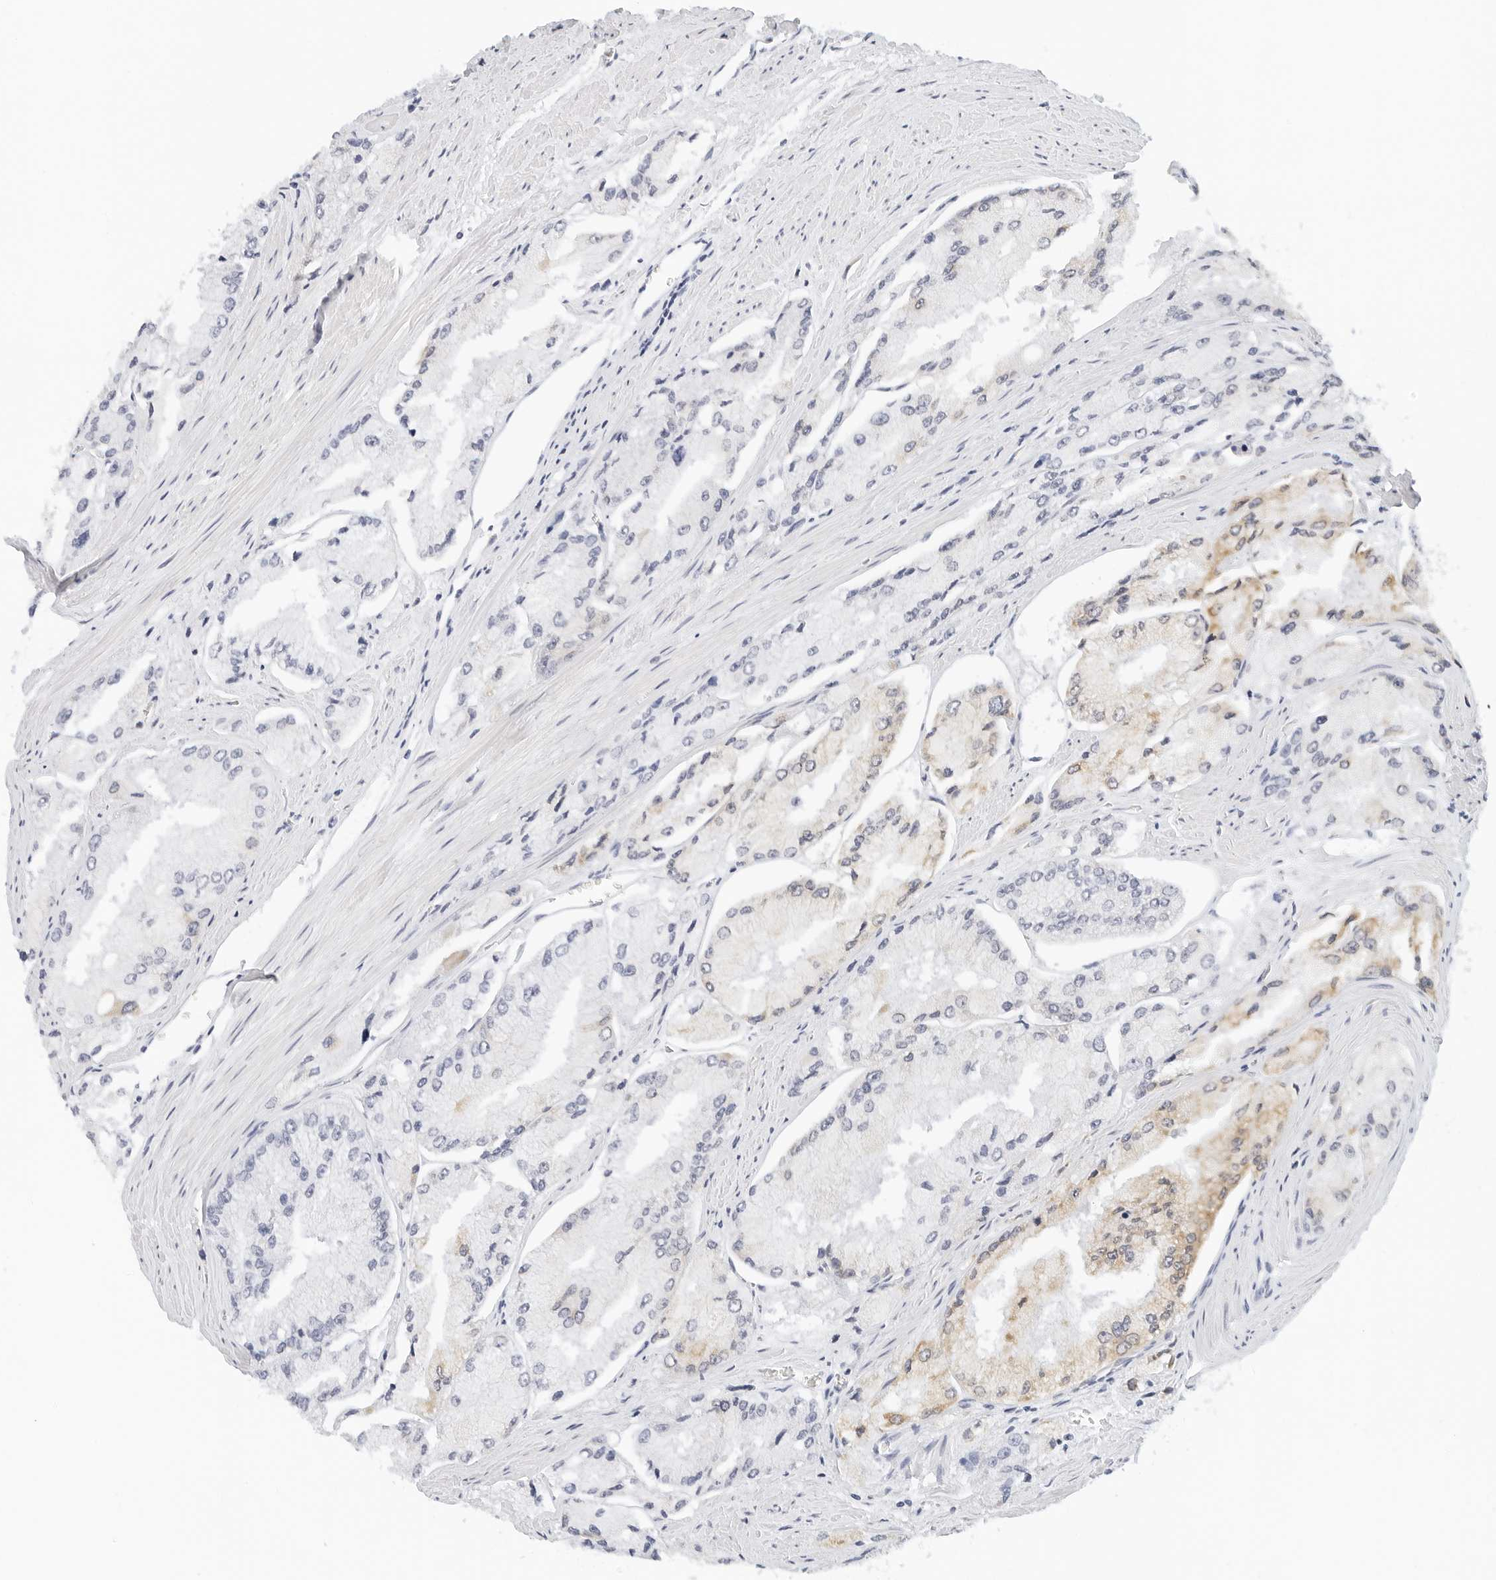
{"staining": {"intensity": "weak", "quantity": "<25%", "location": "cytoplasmic/membranous"}, "tissue": "prostate cancer", "cell_type": "Tumor cells", "image_type": "cancer", "snomed": [{"axis": "morphology", "description": "Adenocarcinoma, High grade"}, {"axis": "topography", "description": "Prostate"}], "caption": "Immunohistochemistry of adenocarcinoma (high-grade) (prostate) exhibits no positivity in tumor cells.", "gene": "CD22", "patient": {"sex": "male", "age": 58}}